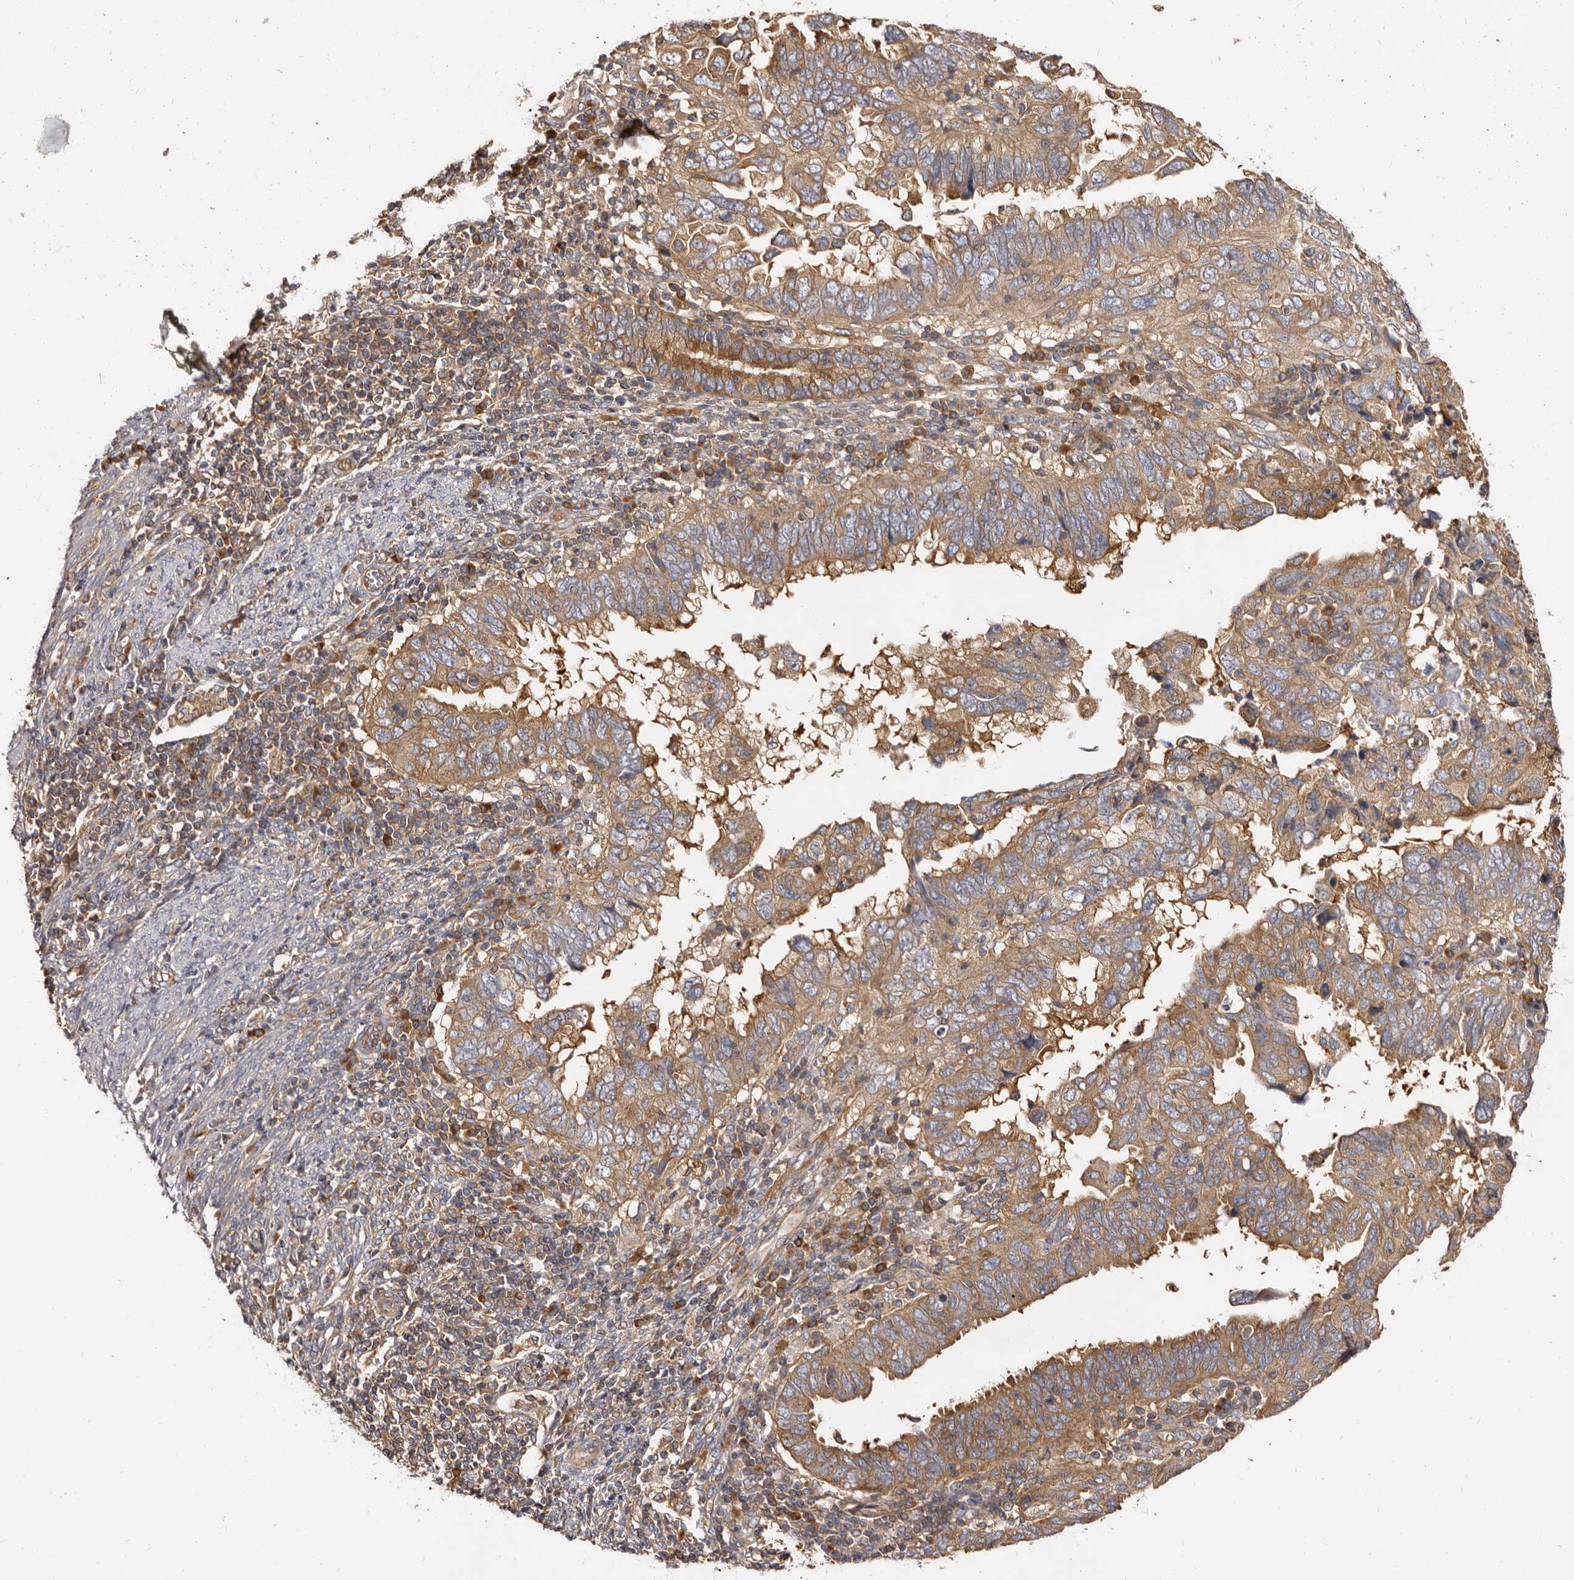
{"staining": {"intensity": "moderate", "quantity": ">75%", "location": "cytoplasmic/membranous"}, "tissue": "endometrial cancer", "cell_type": "Tumor cells", "image_type": "cancer", "snomed": [{"axis": "morphology", "description": "Adenocarcinoma, NOS"}, {"axis": "topography", "description": "Uterus"}], "caption": "Immunohistochemical staining of endometrial cancer (adenocarcinoma) displays medium levels of moderate cytoplasmic/membranous expression in approximately >75% of tumor cells.", "gene": "ADAMTS20", "patient": {"sex": "female", "age": 77}}